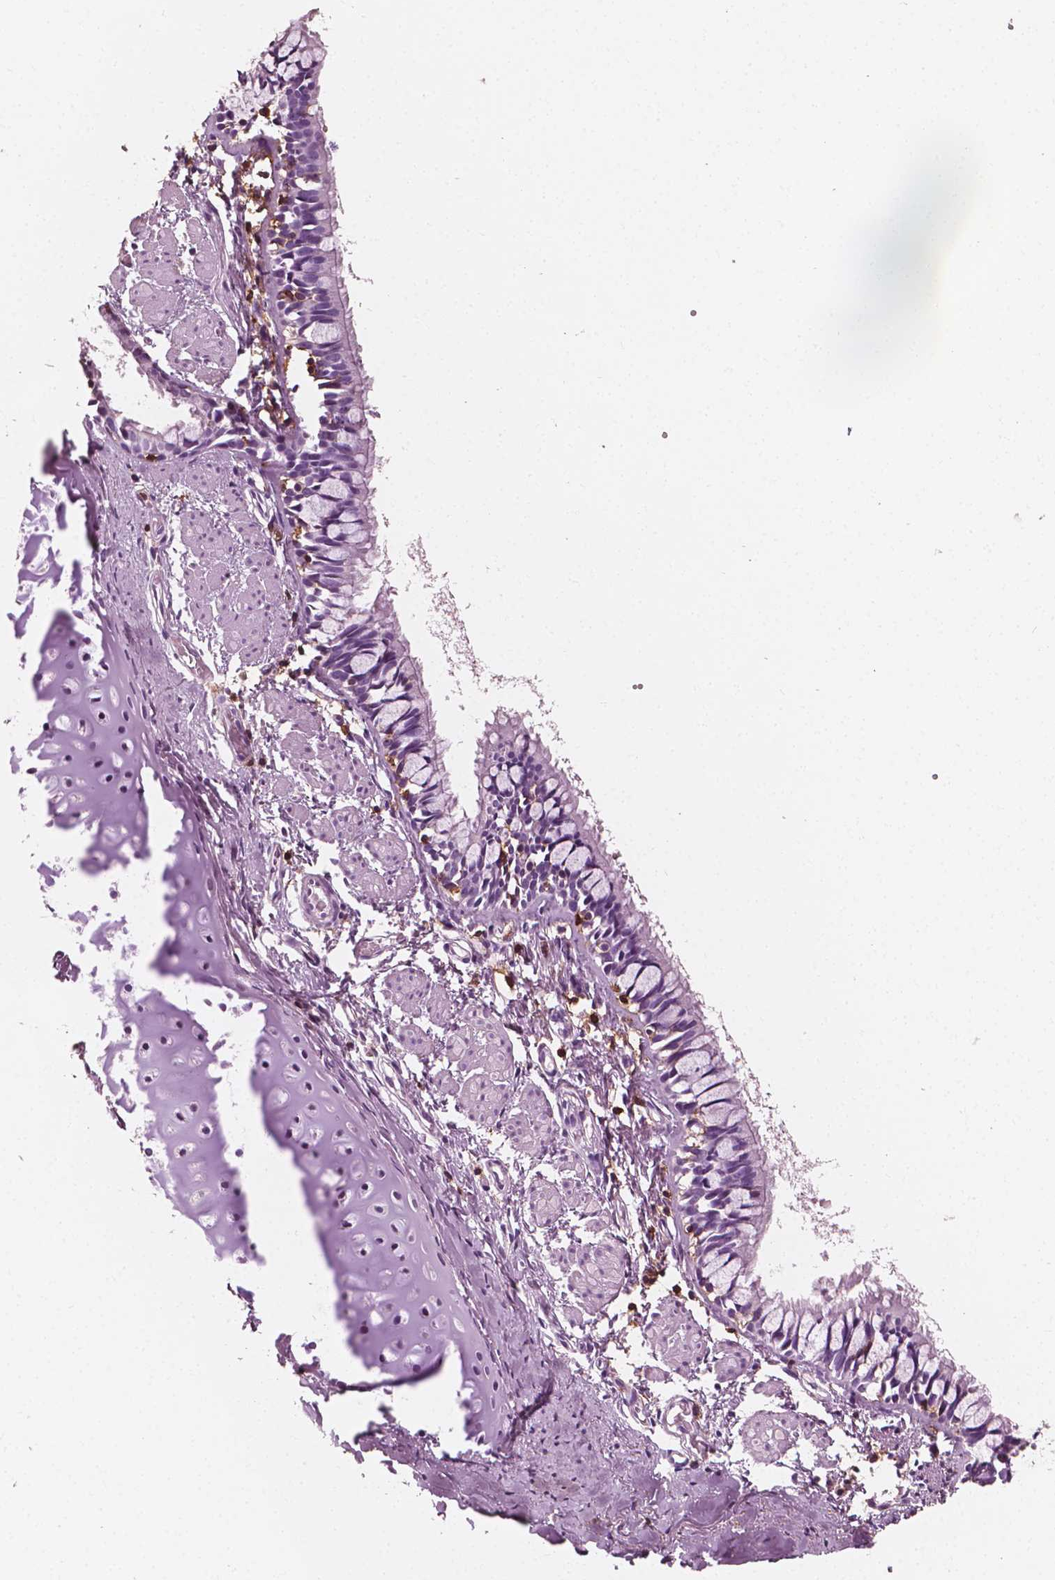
{"staining": {"intensity": "negative", "quantity": "none", "location": "none"}, "tissue": "bronchus", "cell_type": "Respiratory epithelial cells", "image_type": "normal", "snomed": [{"axis": "morphology", "description": "Normal tissue, NOS"}, {"axis": "topography", "description": "Bronchus"}], "caption": "Immunohistochemistry histopathology image of normal human bronchus stained for a protein (brown), which shows no positivity in respiratory epithelial cells. (Immunohistochemistry, brightfield microscopy, high magnification).", "gene": "PTPRC", "patient": {"sex": "male", "age": 1}}